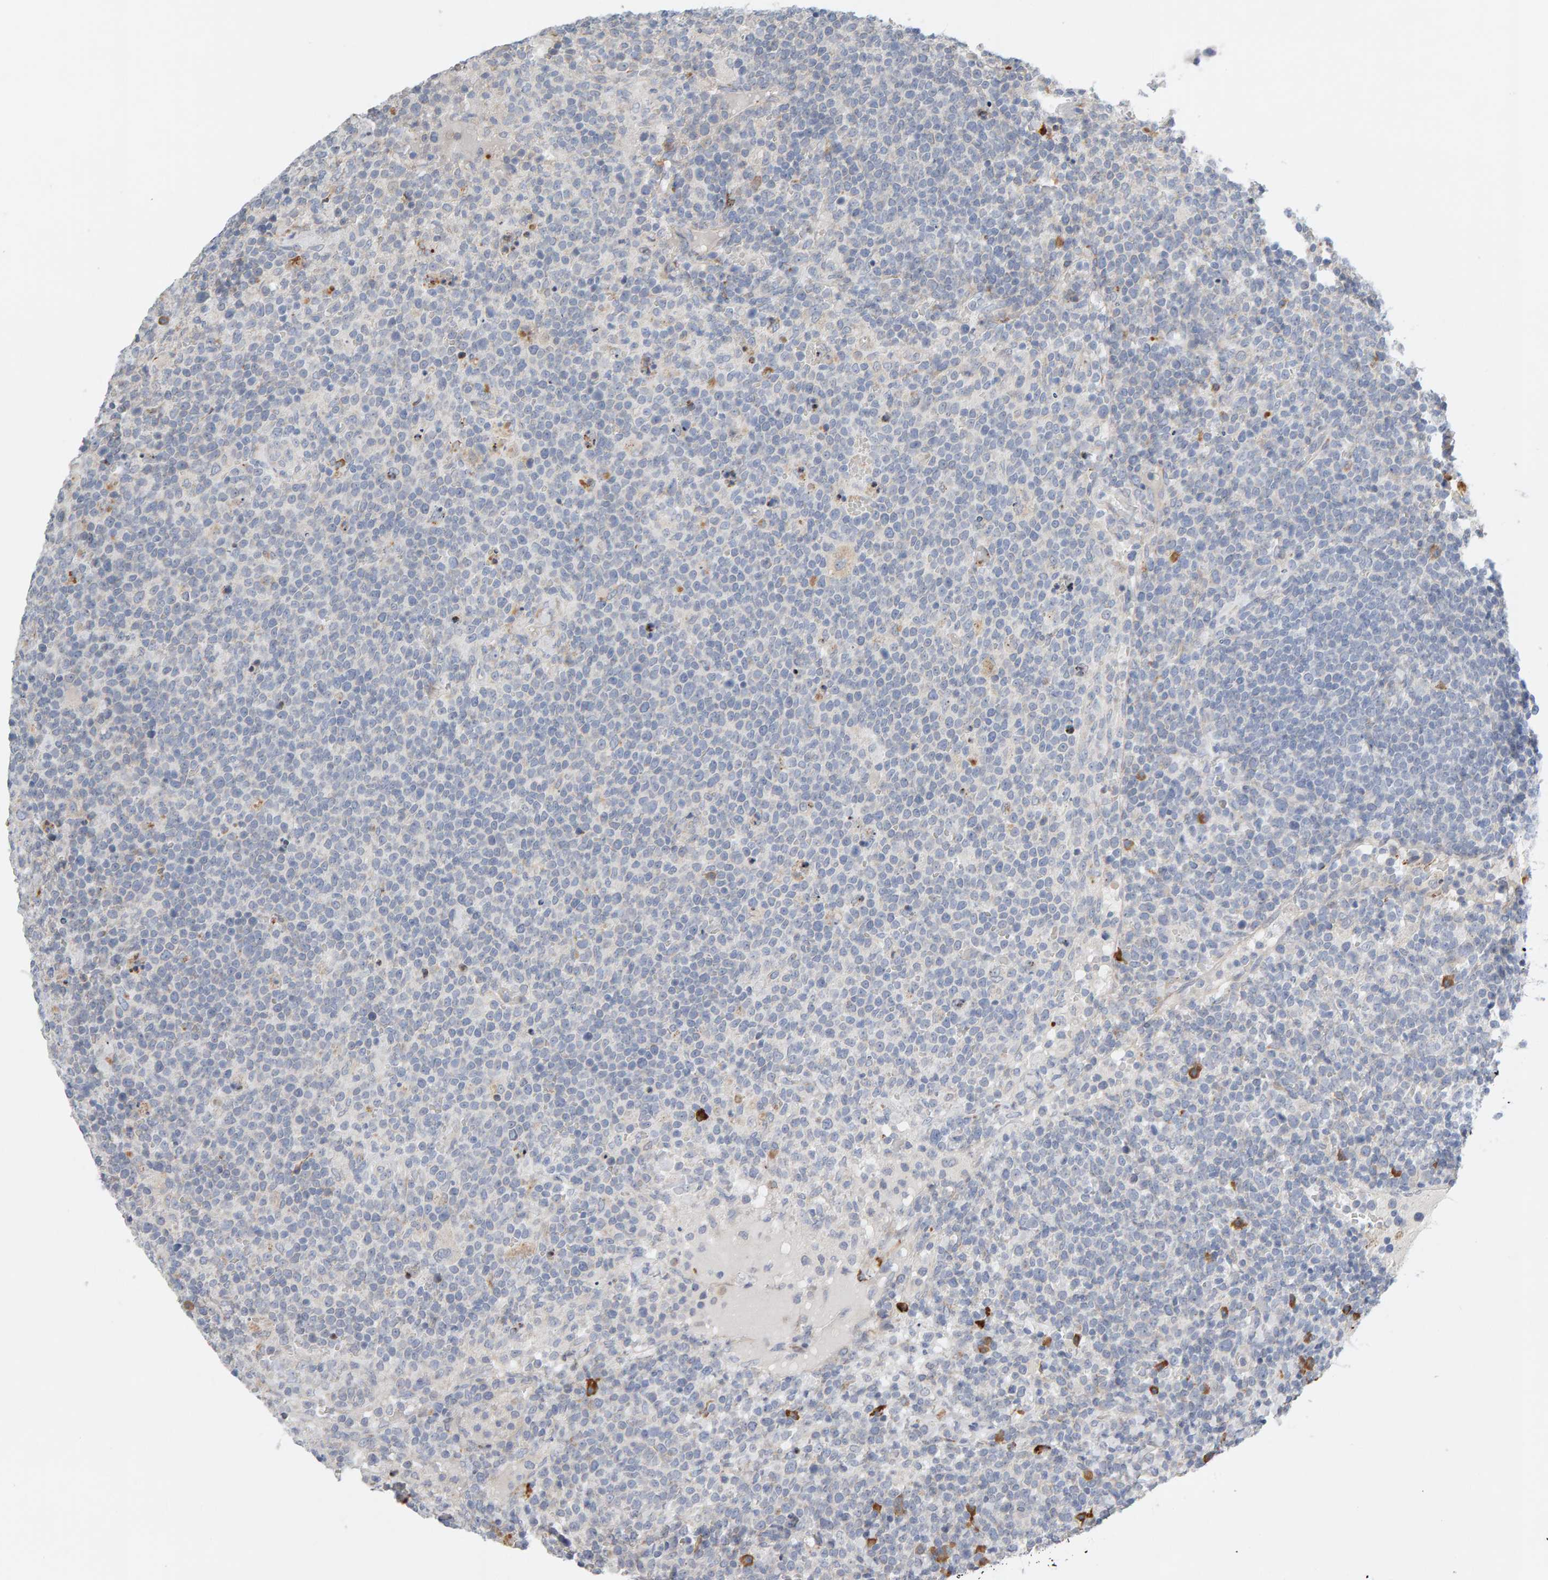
{"staining": {"intensity": "negative", "quantity": "none", "location": "none"}, "tissue": "lymphoma", "cell_type": "Tumor cells", "image_type": "cancer", "snomed": [{"axis": "morphology", "description": "Malignant lymphoma, non-Hodgkin's type, High grade"}, {"axis": "topography", "description": "Lymph node"}], "caption": "There is no significant staining in tumor cells of malignant lymphoma, non-Hodgkin's type (high-grade).", "gene": "ENGASE", "patient": {"sex": "male", "age": 61}}